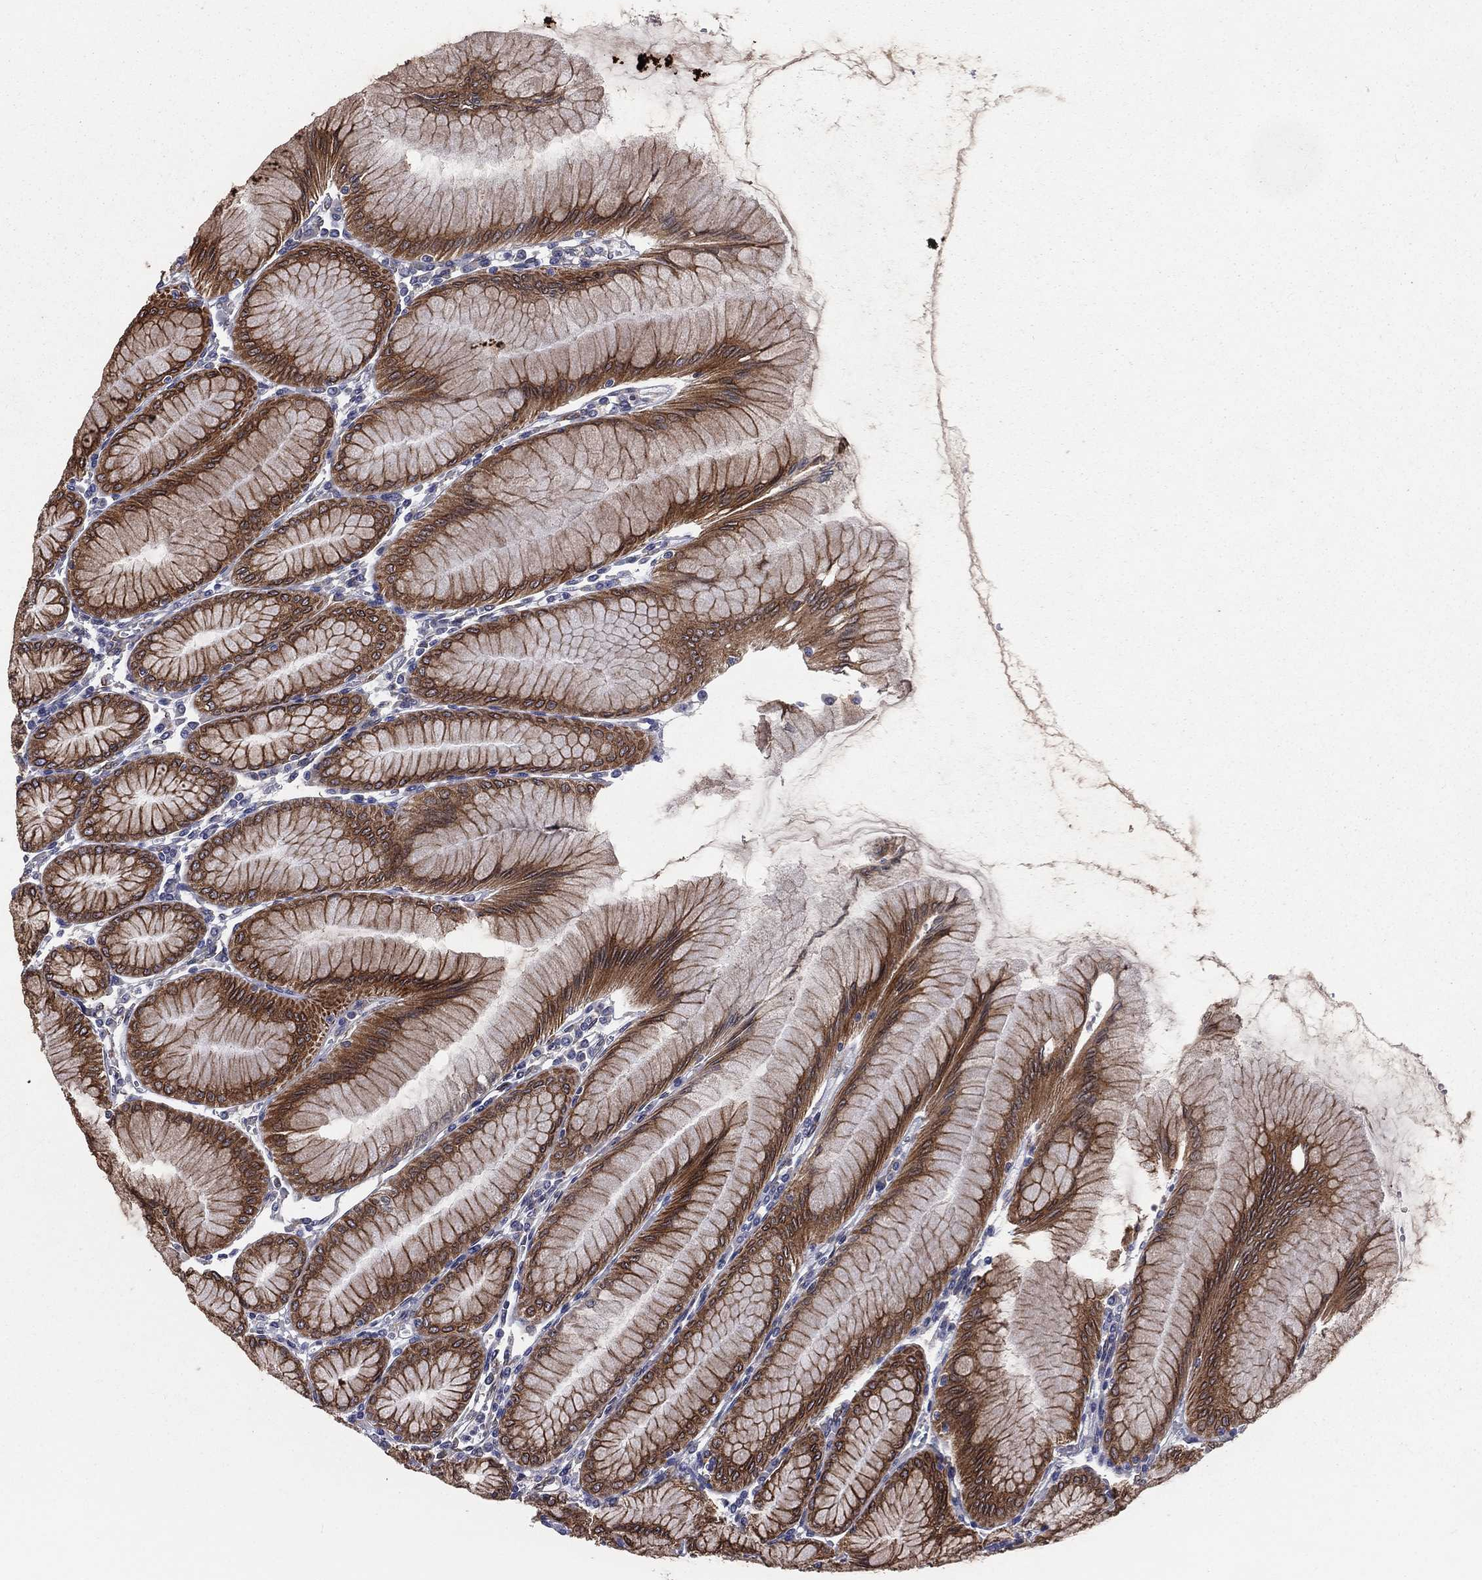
{"staining": {"intensity": "moderate", "quantity": "25%-75%", "location": "cytoplasmic/membranous"}, "tissue": "stomach", "cell_type": "Glandular cells", "image_type": "normal", "snomed": [{"axis": "morphology", "description": "Normal tissue, NOS"}, {"axis": "topography", "description": "Stomach"}], "caption": "This micrograph demonstrates immunohistochemistry (IHC) staining of unremarkable human stomach, with medium moderate cytoplasmic/membranous positivity in approximately 25%-75% of glandular cells.", "gene": "PGRMC1", "patient": {"sex": "female", "age": 57}}